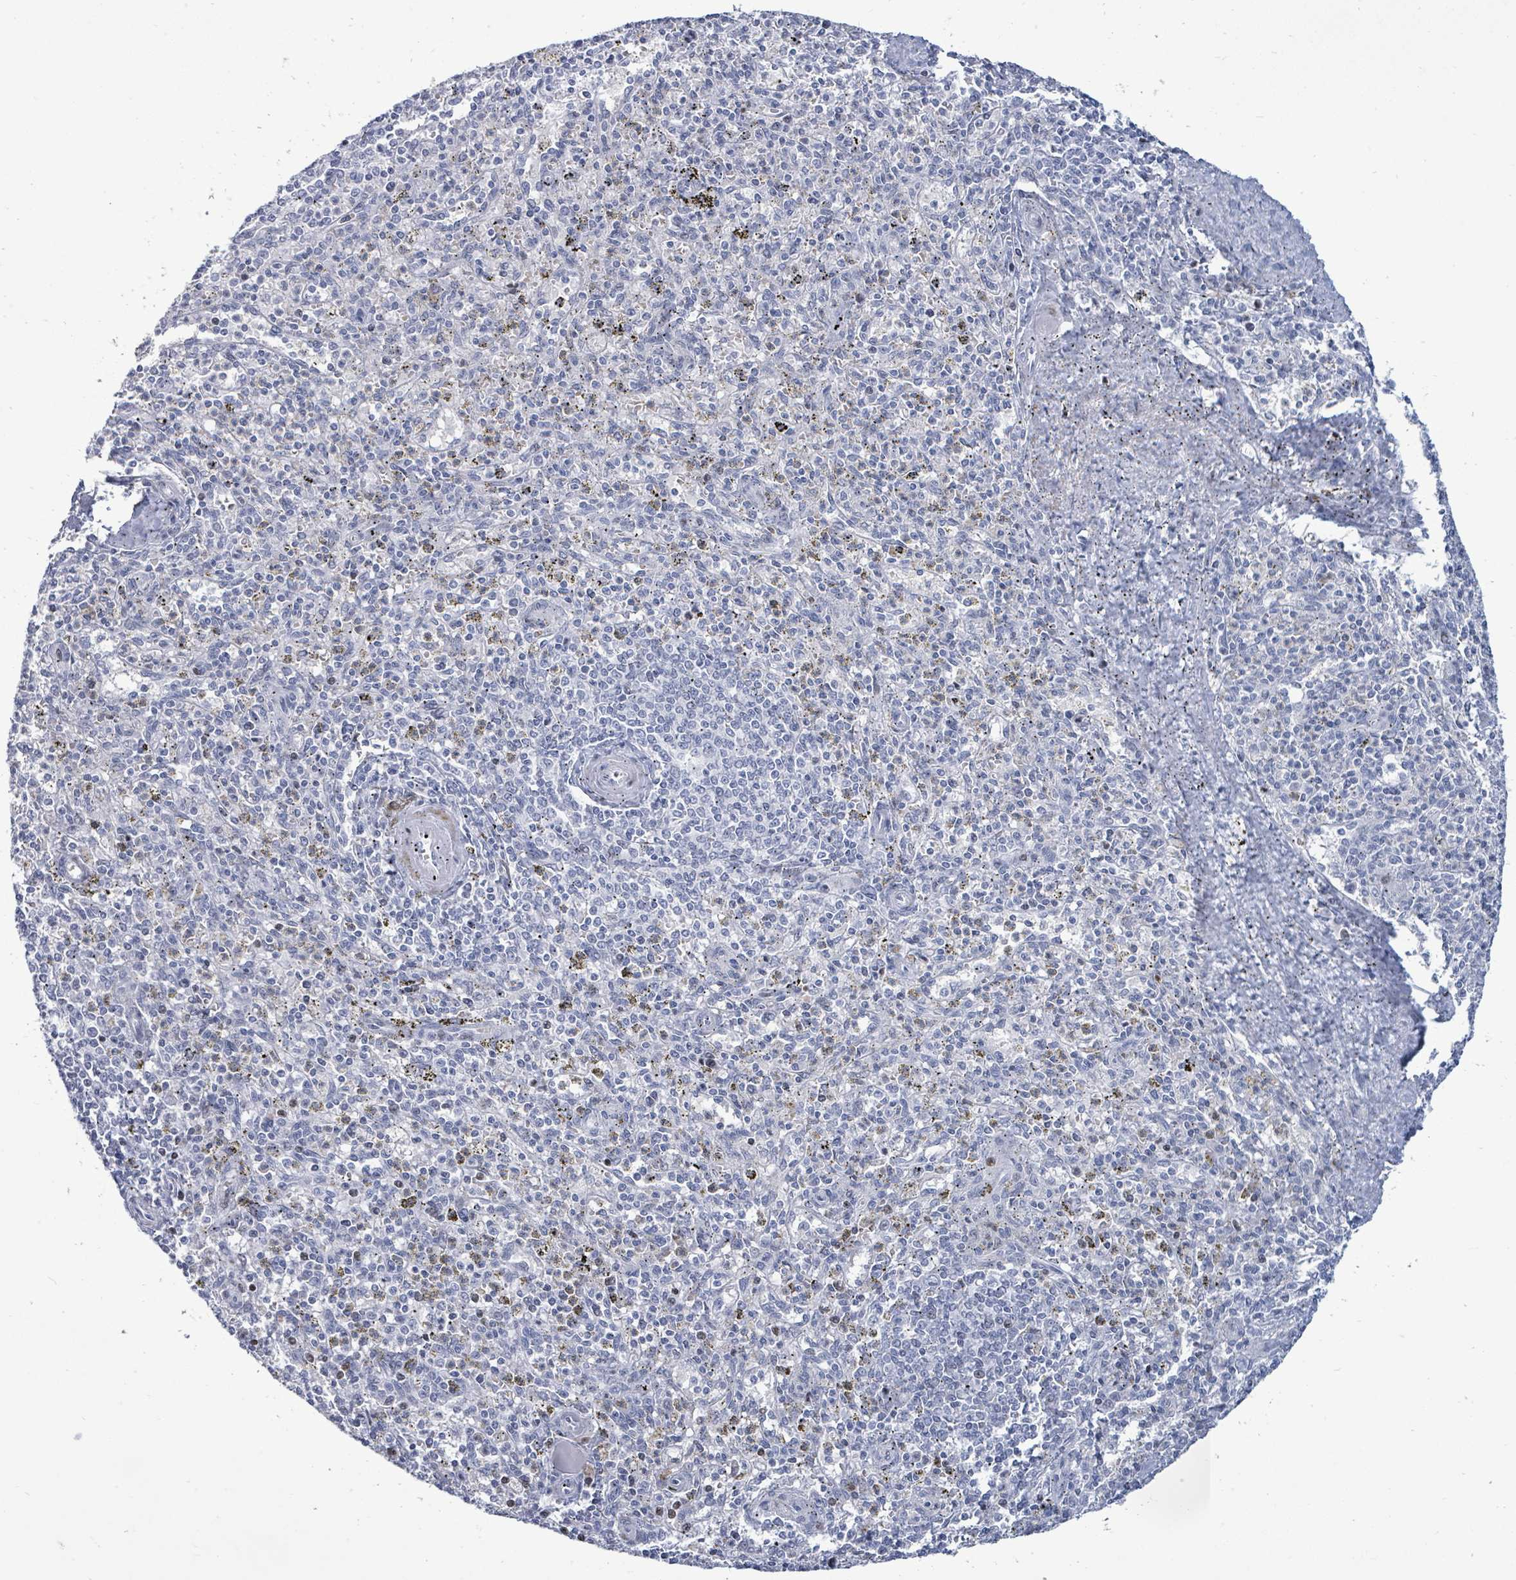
{"staining": {"intensity": "negative", "quantity": "none", "location": "none"}, "tissue": "spleen", "cell_type": "Cells in red pulp", "image_type": "normal", "snomed": [{"axis": "morphology", "description": "Normal tissue, NOS"}, {"axis": "topography", "description": "Spleen"}], "caption": "Immunohistochemistry (IHC) of unremarkable human spleen displays no positivity in cells in red pulp.", "gene": "MALL", "patient": {"sex": "male", "age": 72}}